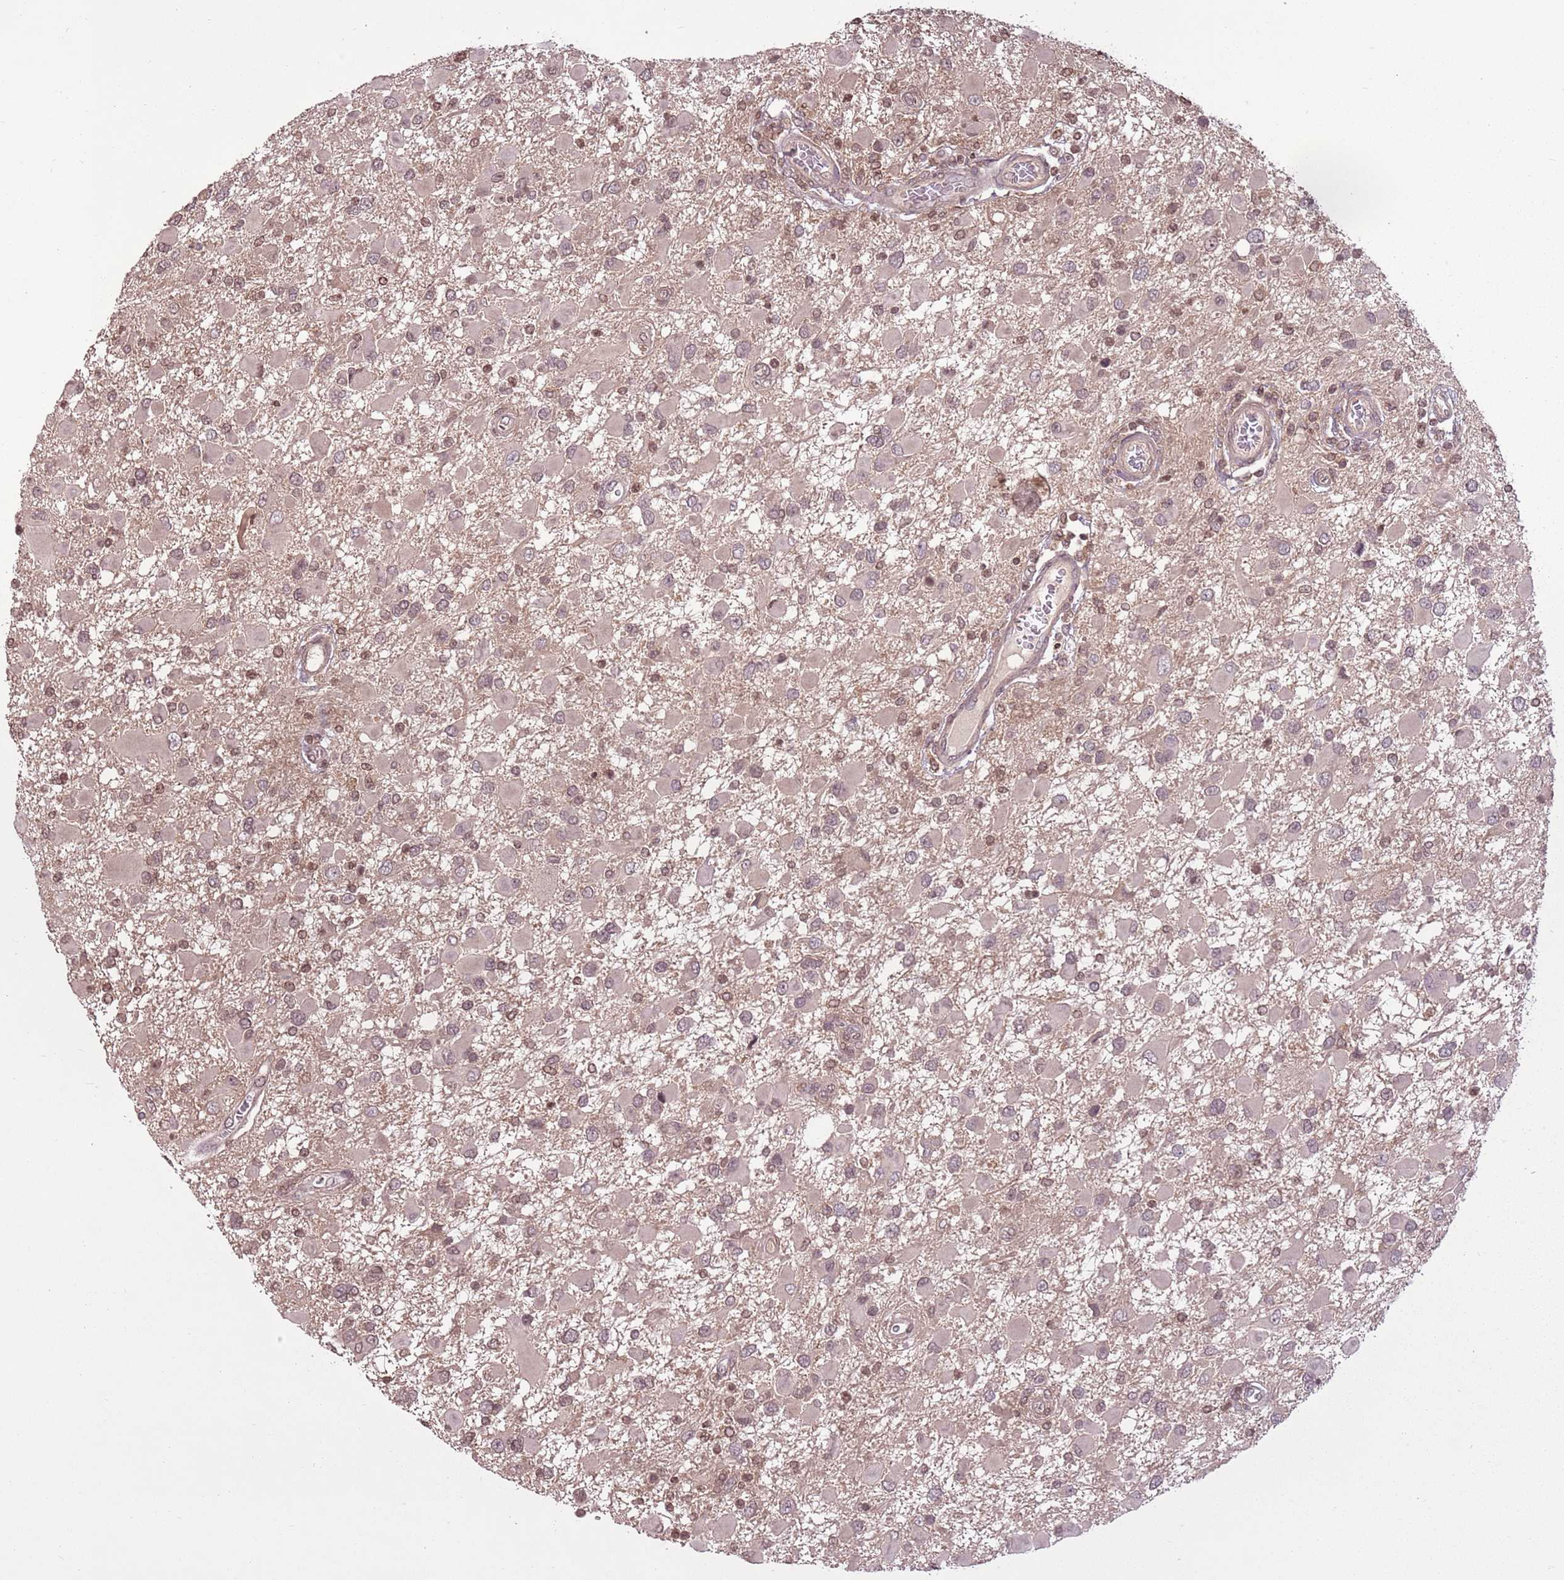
{"staining": {"intensity": "weak", "quantity": ">75%", "location": "nuclear"}, "tissue": "glioma", "cell_type": "Tumor cells", "image_type": "cancer", "snomed": [{"axis": "morphology", "description": "Glioma, malignant, High grade"}, {"axis": "topography", "description": "Brain"}], "caption": "This is an image of immunohistochemistry (IHC) staining of malignant high-grade glioma, which shows weak positivity in the nuclear of tumor cells.", "gene": "CAPN9", "patient": {"sex": "male", "age": 53}}